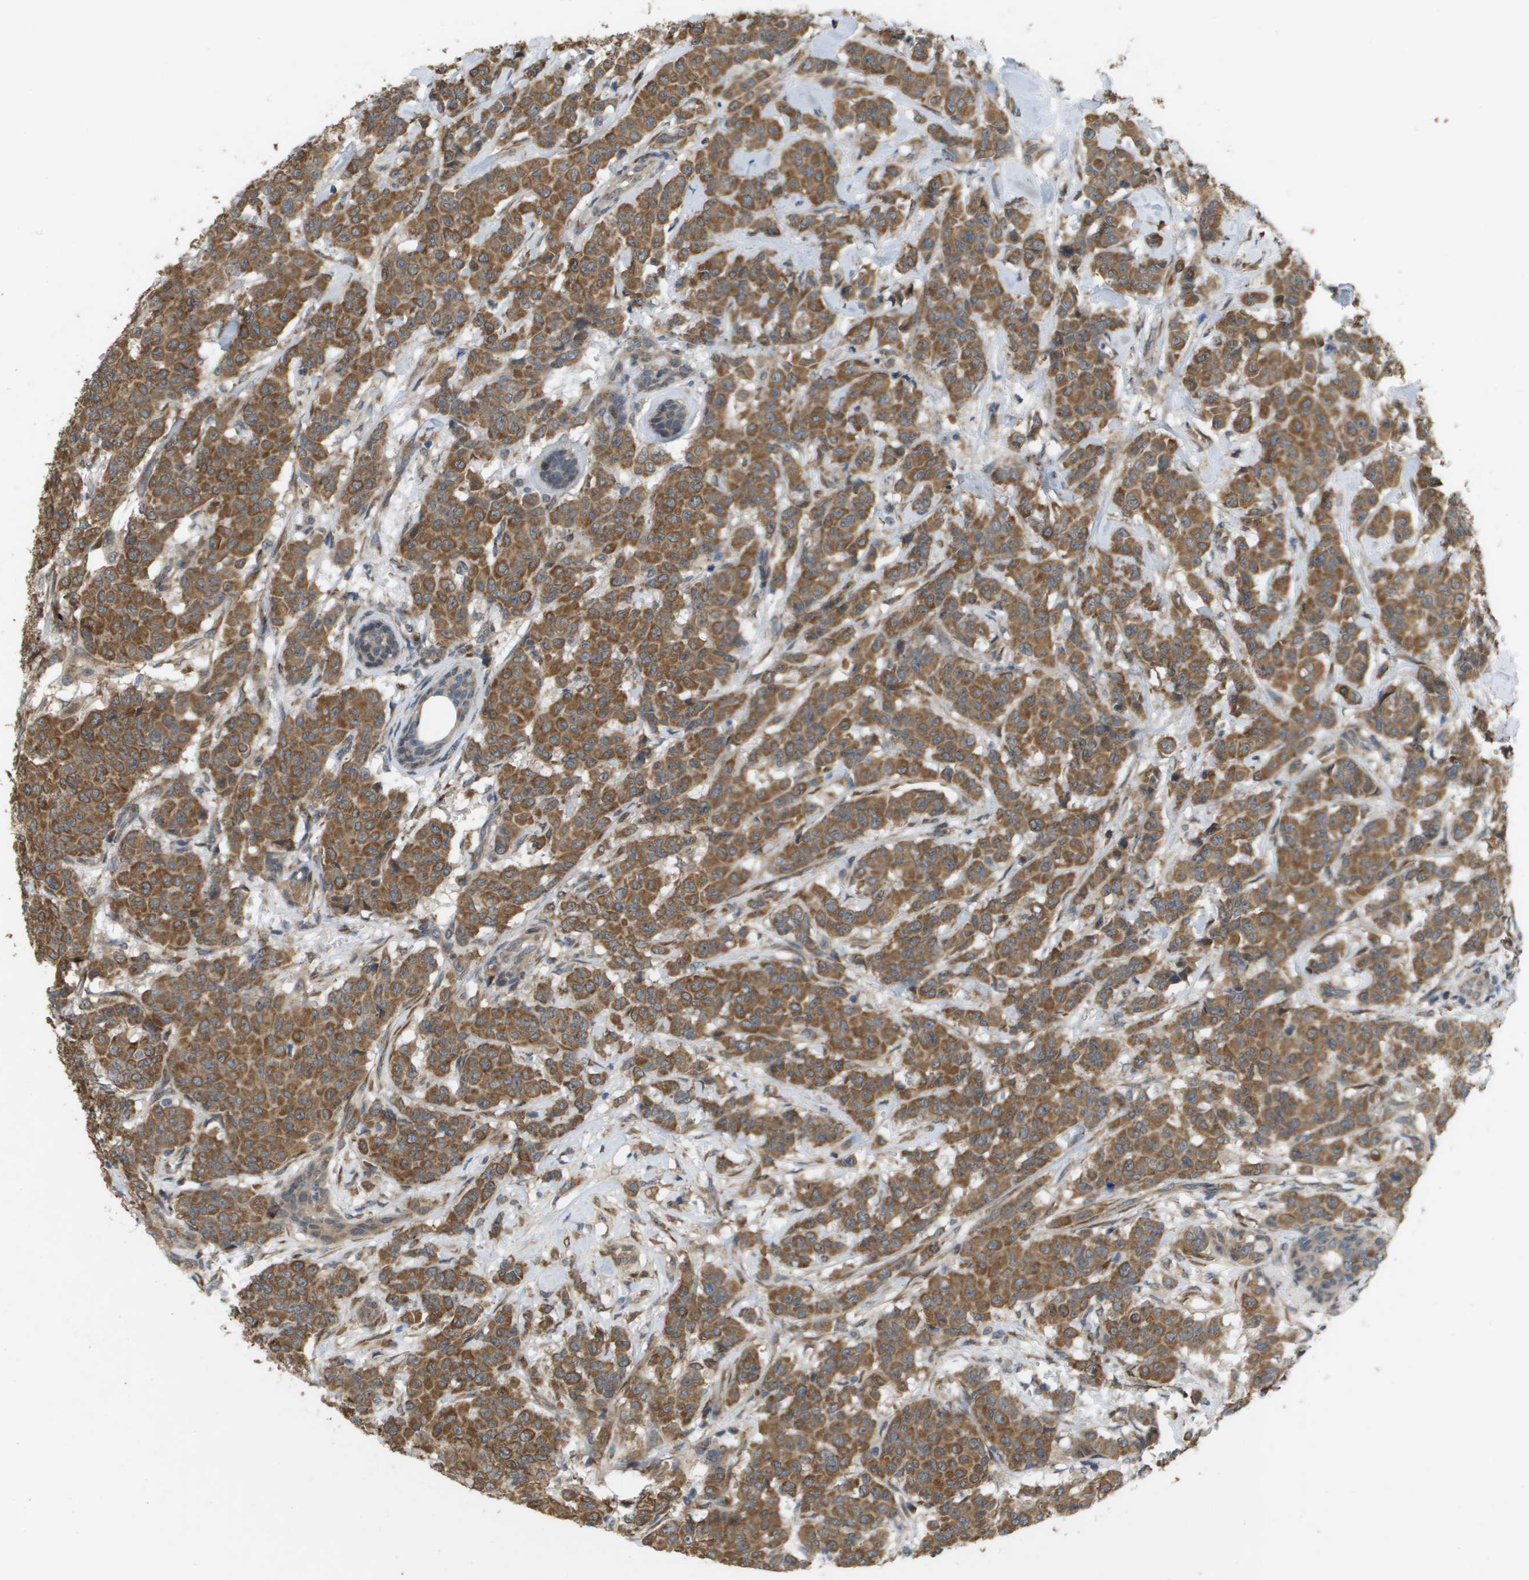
{"staining": {"intensity": "moderate", "quantity": ">75%", "location": "cytoplasmic/membranous"}, "tissue": "breast cancer", "cell_type": "Tumor cells", "image_type": "cancer", "snomed": [{"axis": "morphology", "description": "Normal tissue, NOS"}, {"axis": "morphology", "description": "Duct carcinoma"}, {"axis": "topography", "description": "Breast"}], "caption": "Breast cancer was stained to show a protein in brown. There is medium levels of moderate cytoplasmic/membranous expression in about >75% of tumor cells.", "gene": "IFNLR1", "patient": {"sex": "female", "age": 40}}